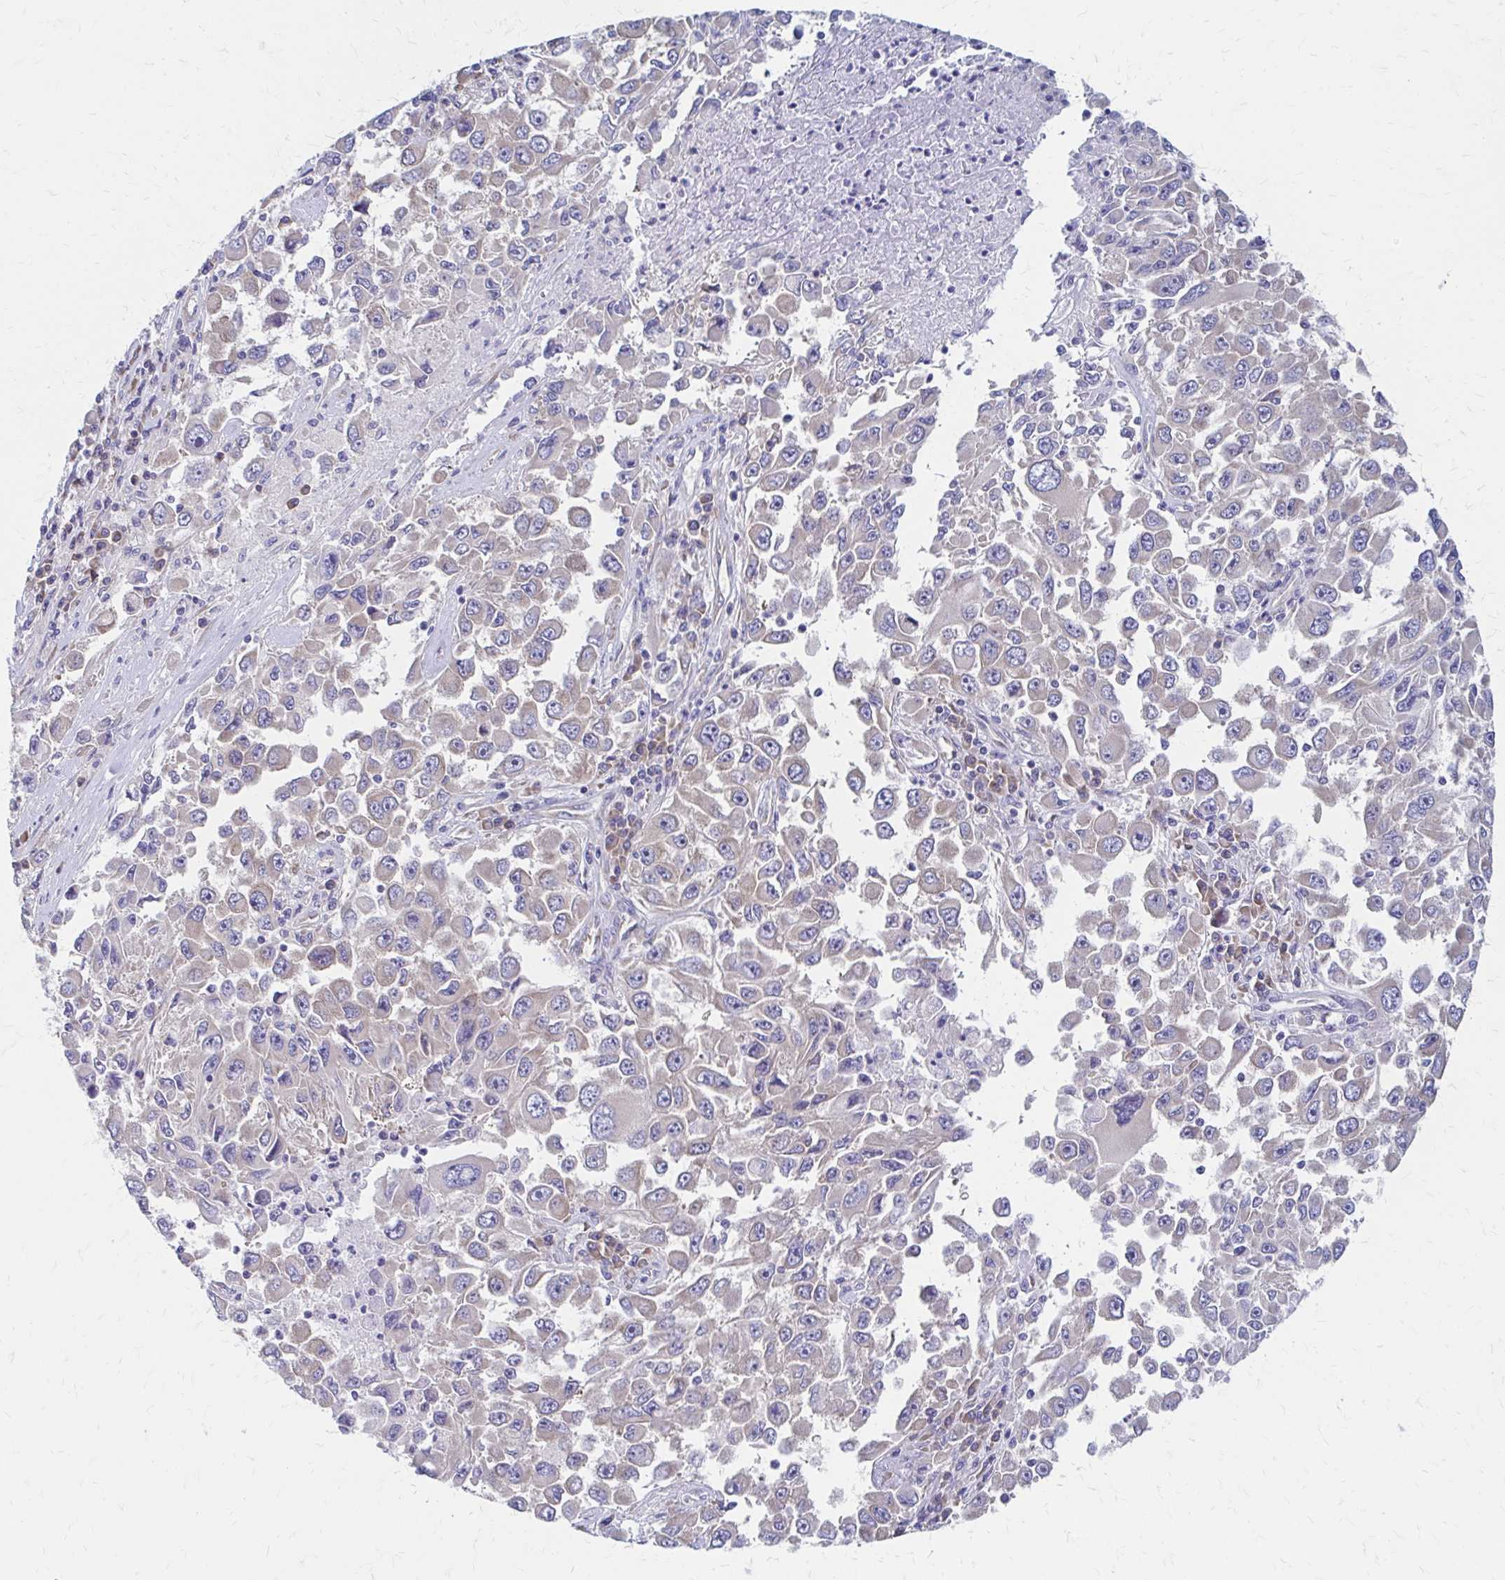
{"staining": {"intensity": "weak", "quantity": "<25%", "location": "cytoplasmic/membranous"}, "tissue": "melanoma", "cell_type": "Tumor cells", "image_type": "cancer", "snomed": [{"axis": "morphology", "description": "Malignant melanoma, Metastatic site"}, {"axis": "topography", "description": "Lymph node"}], "caption": "Immunohistochemistry micrograph of neoplastic tissue: malignant melanoma (metastatic site) stained with DAB (3,3'-diaminobenzidine) reveals no significant protein expression in tumor cells.", "gene": "RPL27A", "patient": {"sex": "female", "age": 67}}